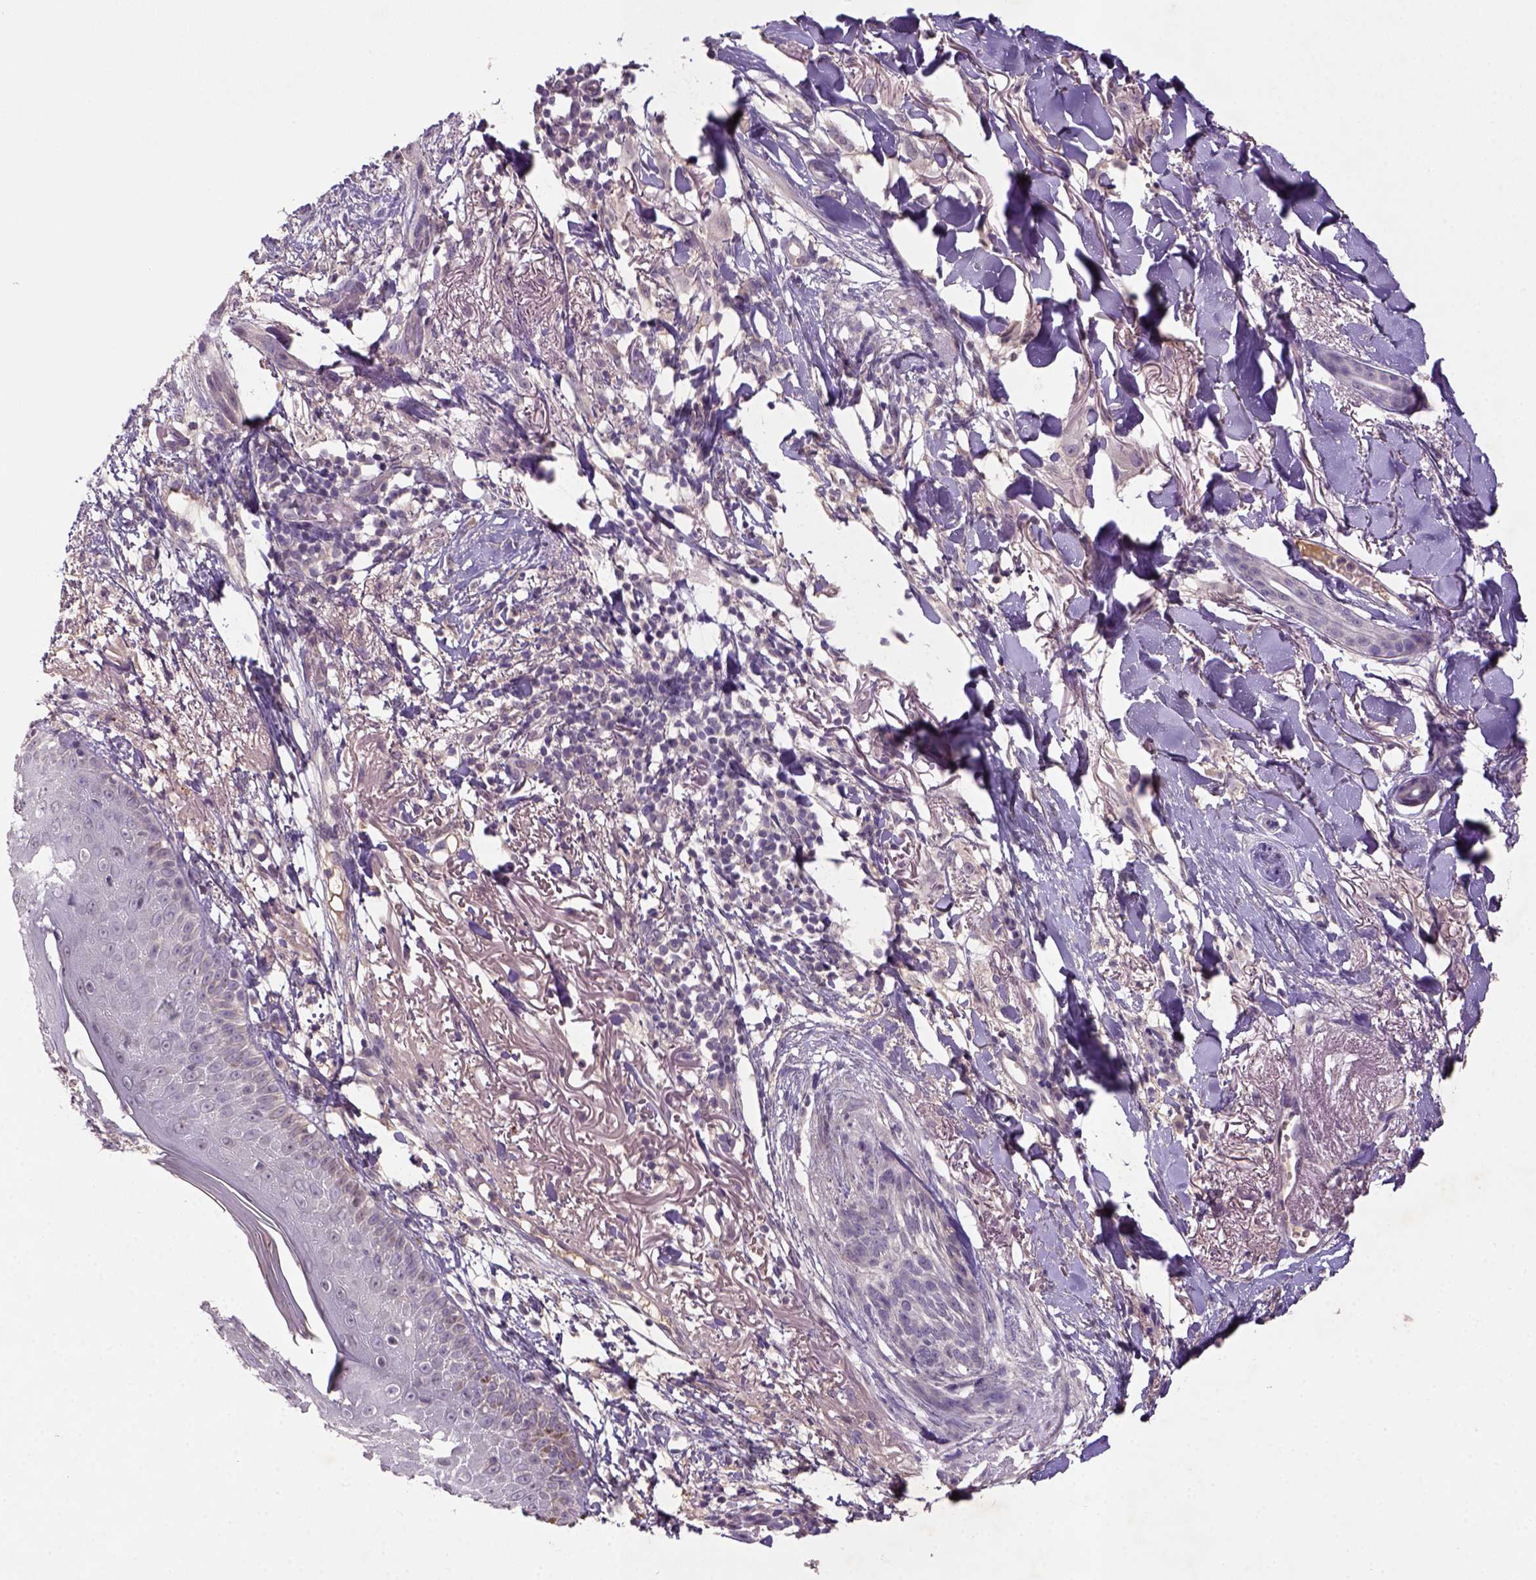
{"staining": {"intensity": "negative", "quantity": "none", "location": "none"}, "tissue": "skin cancer", "cell_type": "Tumor cells", "image_type": "cancer", "snomed": [{"axis": "morphology", "description": "Normal tissue, NOS"}, {"axis": "morphology", "description": "Basal cell carcinoma"}, {"axis": "topography", "description": "Skin"}], "caption": "The image demonstrates no staining of tumor cells in basal cell carcinoma (skin).", "gene": "NLGN2", "patient": {"sex": "male", "age": 84}}